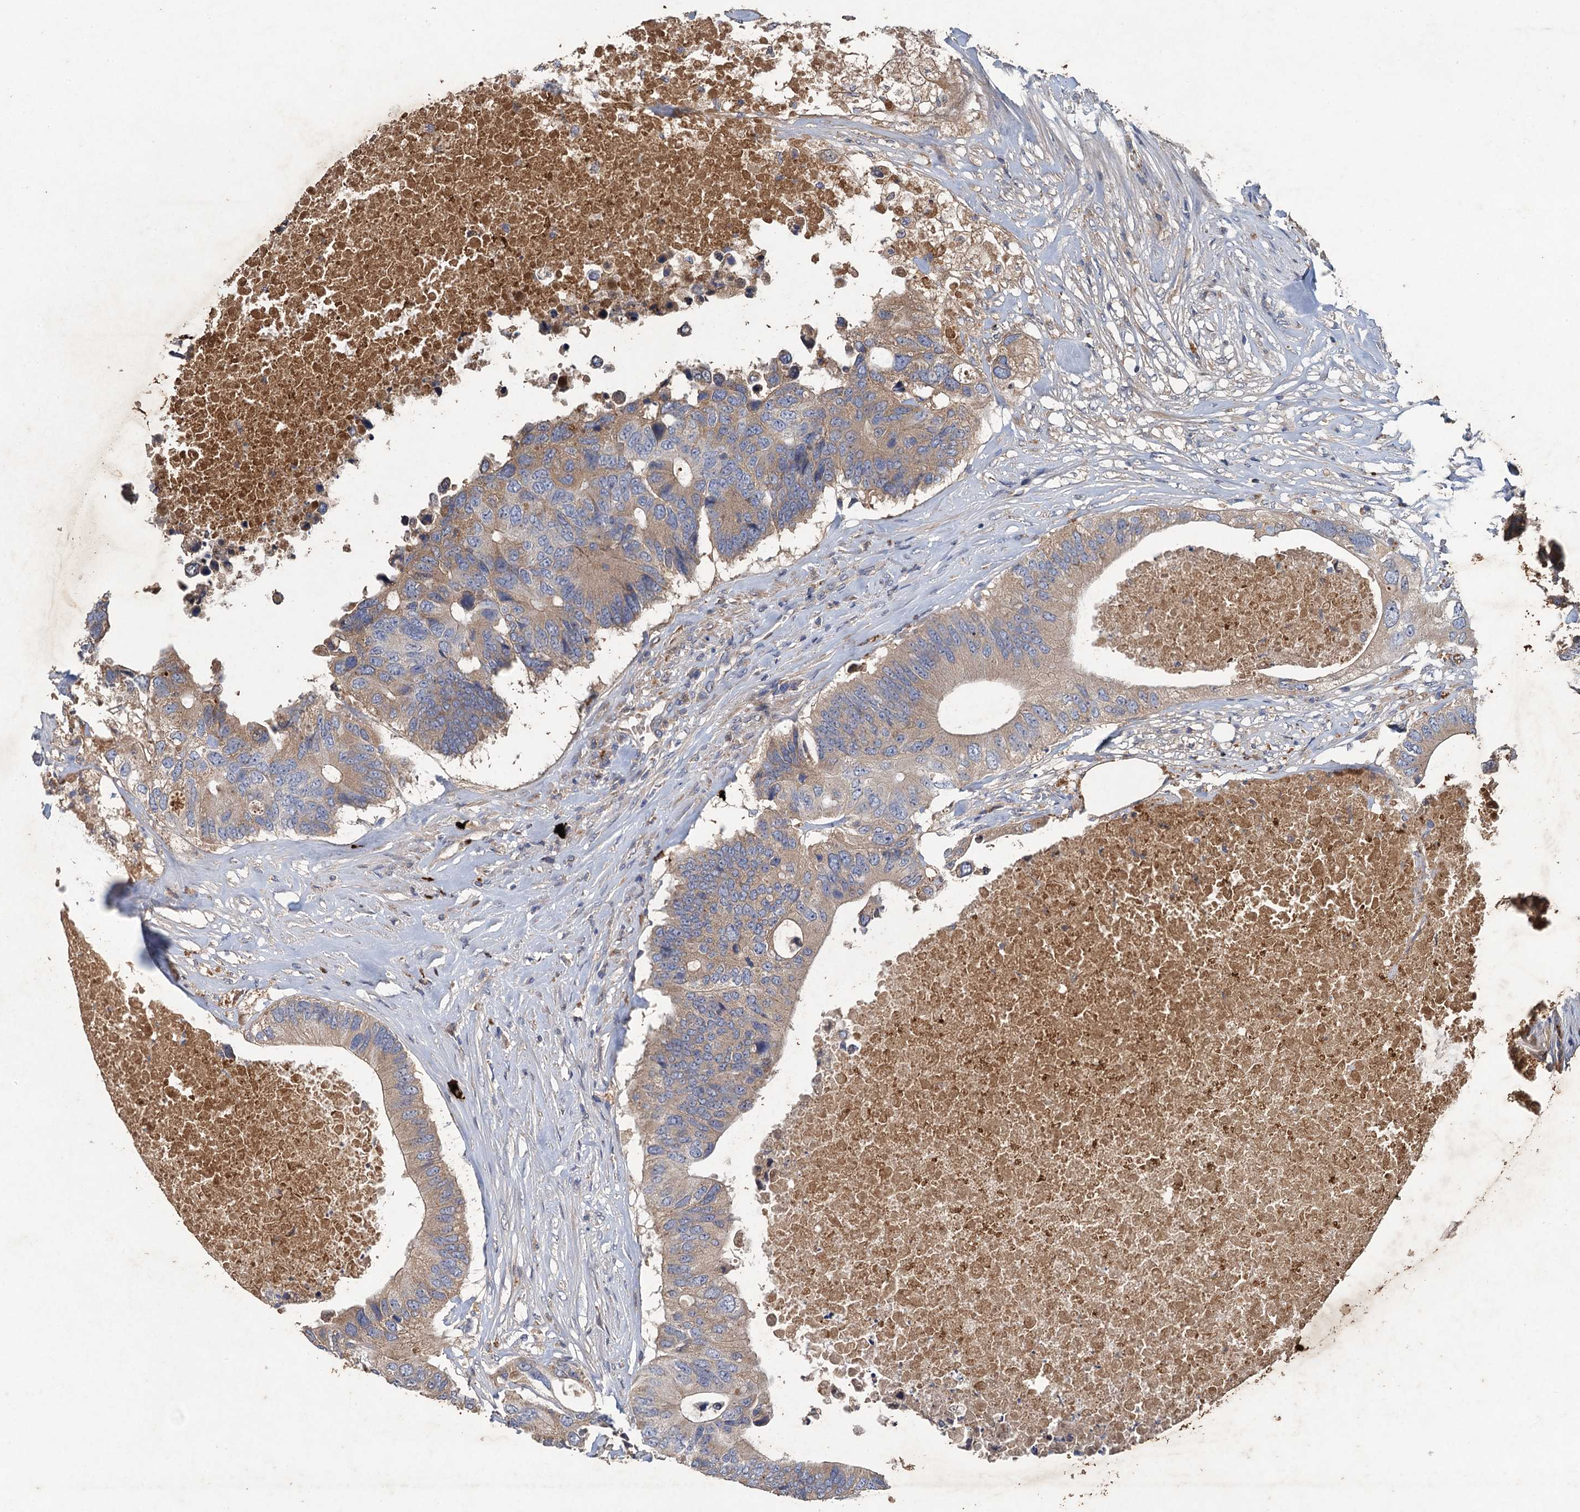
{"staining": {"intensity": "moderate", "quantity": ">75%", "location": "cytoplasmic/membranous"}, "tissue": "colorectal cancer", "cell_type": "Tumor cells", "image_type": "cancer", "snomed": [{"axis": "morphology", "description": "Adenocarcinoma, NOS"}, {"axis": "topography", "description": "Colon"}], "caption": "Protein analysis of colorectal adenocarcinoma tissue exhibits moderate cytoplasmic/membranous staining in approximately >75% of tumor cells.", "gene": "TPCN1", "patient": {"sex": "male", "age": 71}}